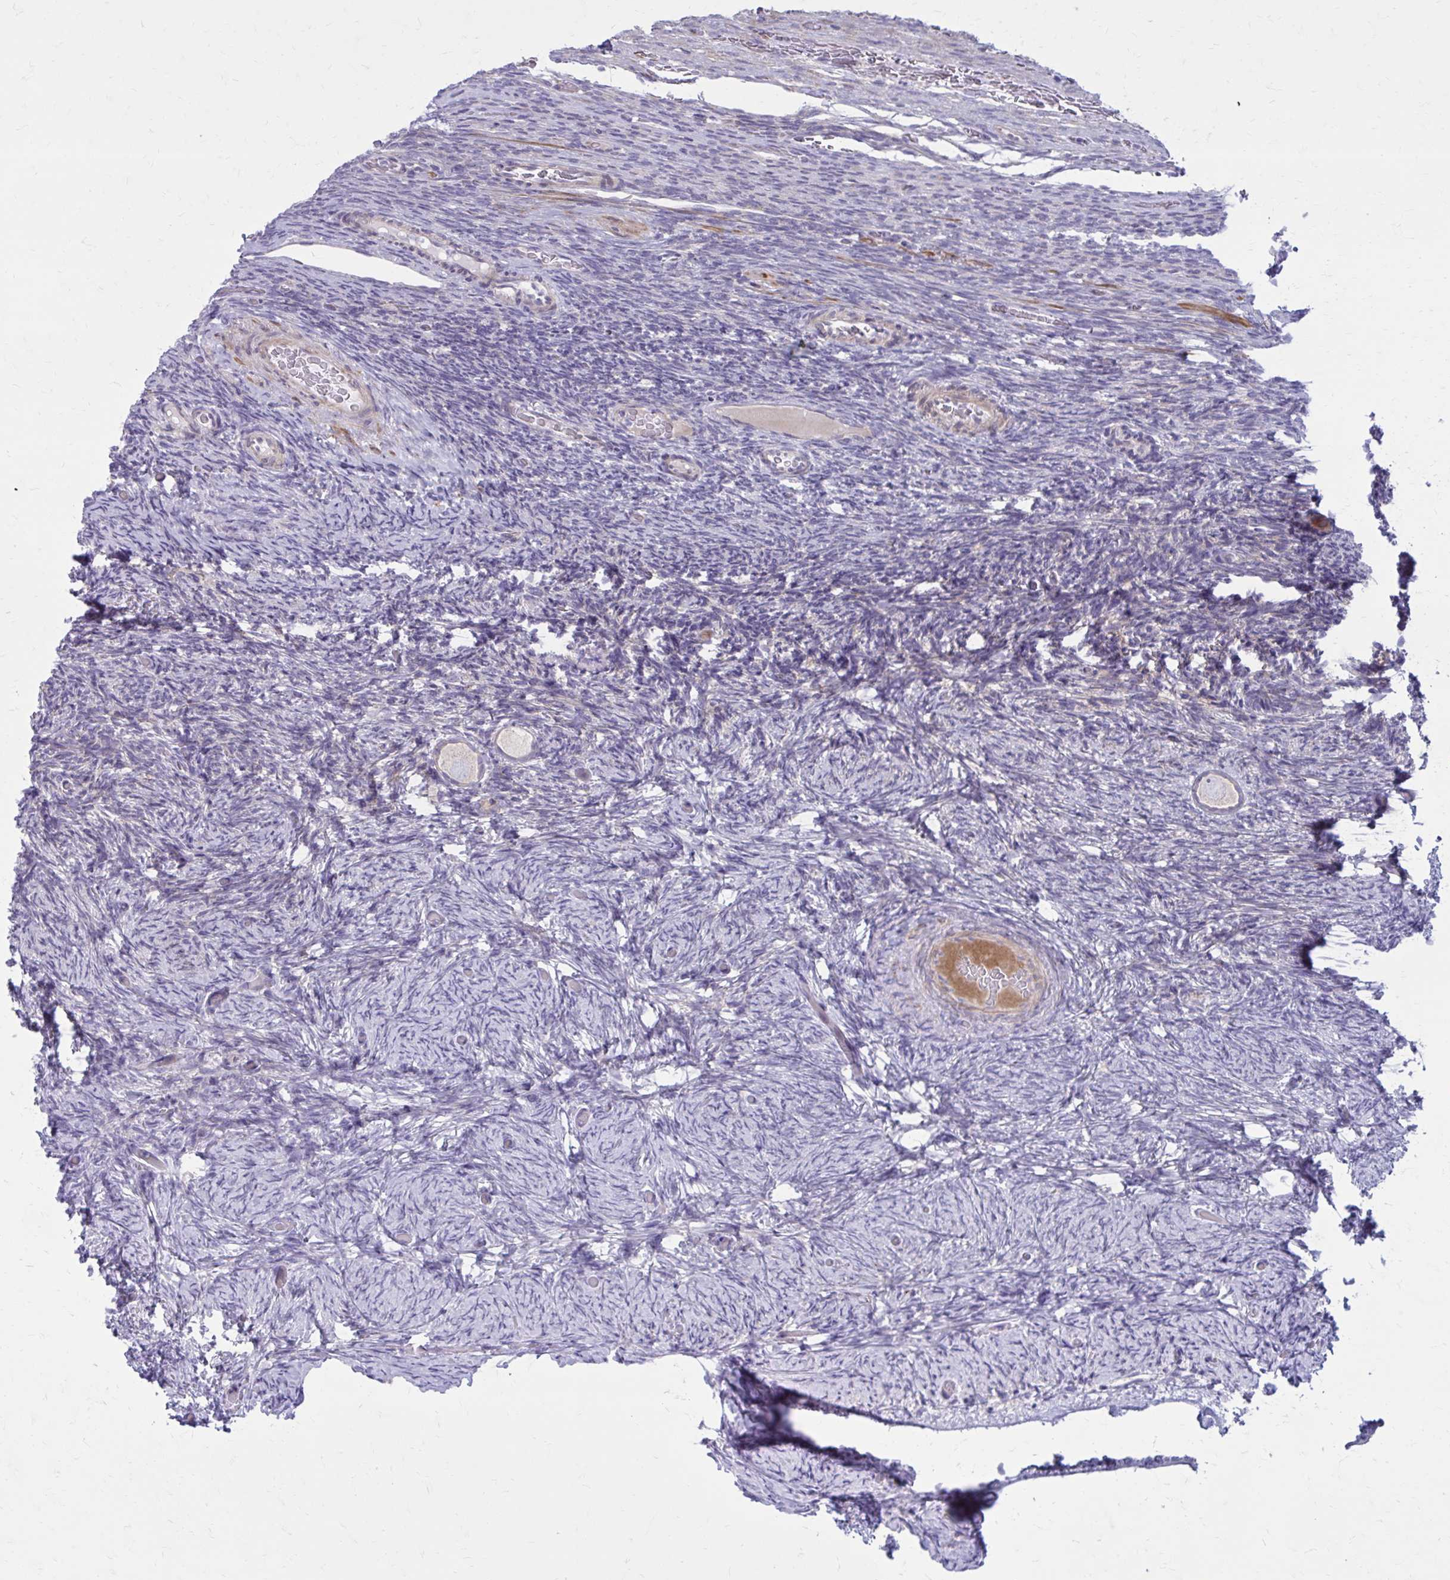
{"staining": {"intensity": "negative", "quantity": "none", "location": "none"}, "tissue": "ovary", "cell_type": "Follicle cells", "image_type": "normal", "snomed": [{"axis": "morphology", "description": "Normal tissue, NOS"}, {"axis": "topography", "description": "Ovary"}], "caption": "Immunohistochemical staining of benign ovary shows no significant positivity in follicle cells.", "gene": "GIGYF2", "patient": {"sex": "female", "age": 34}}